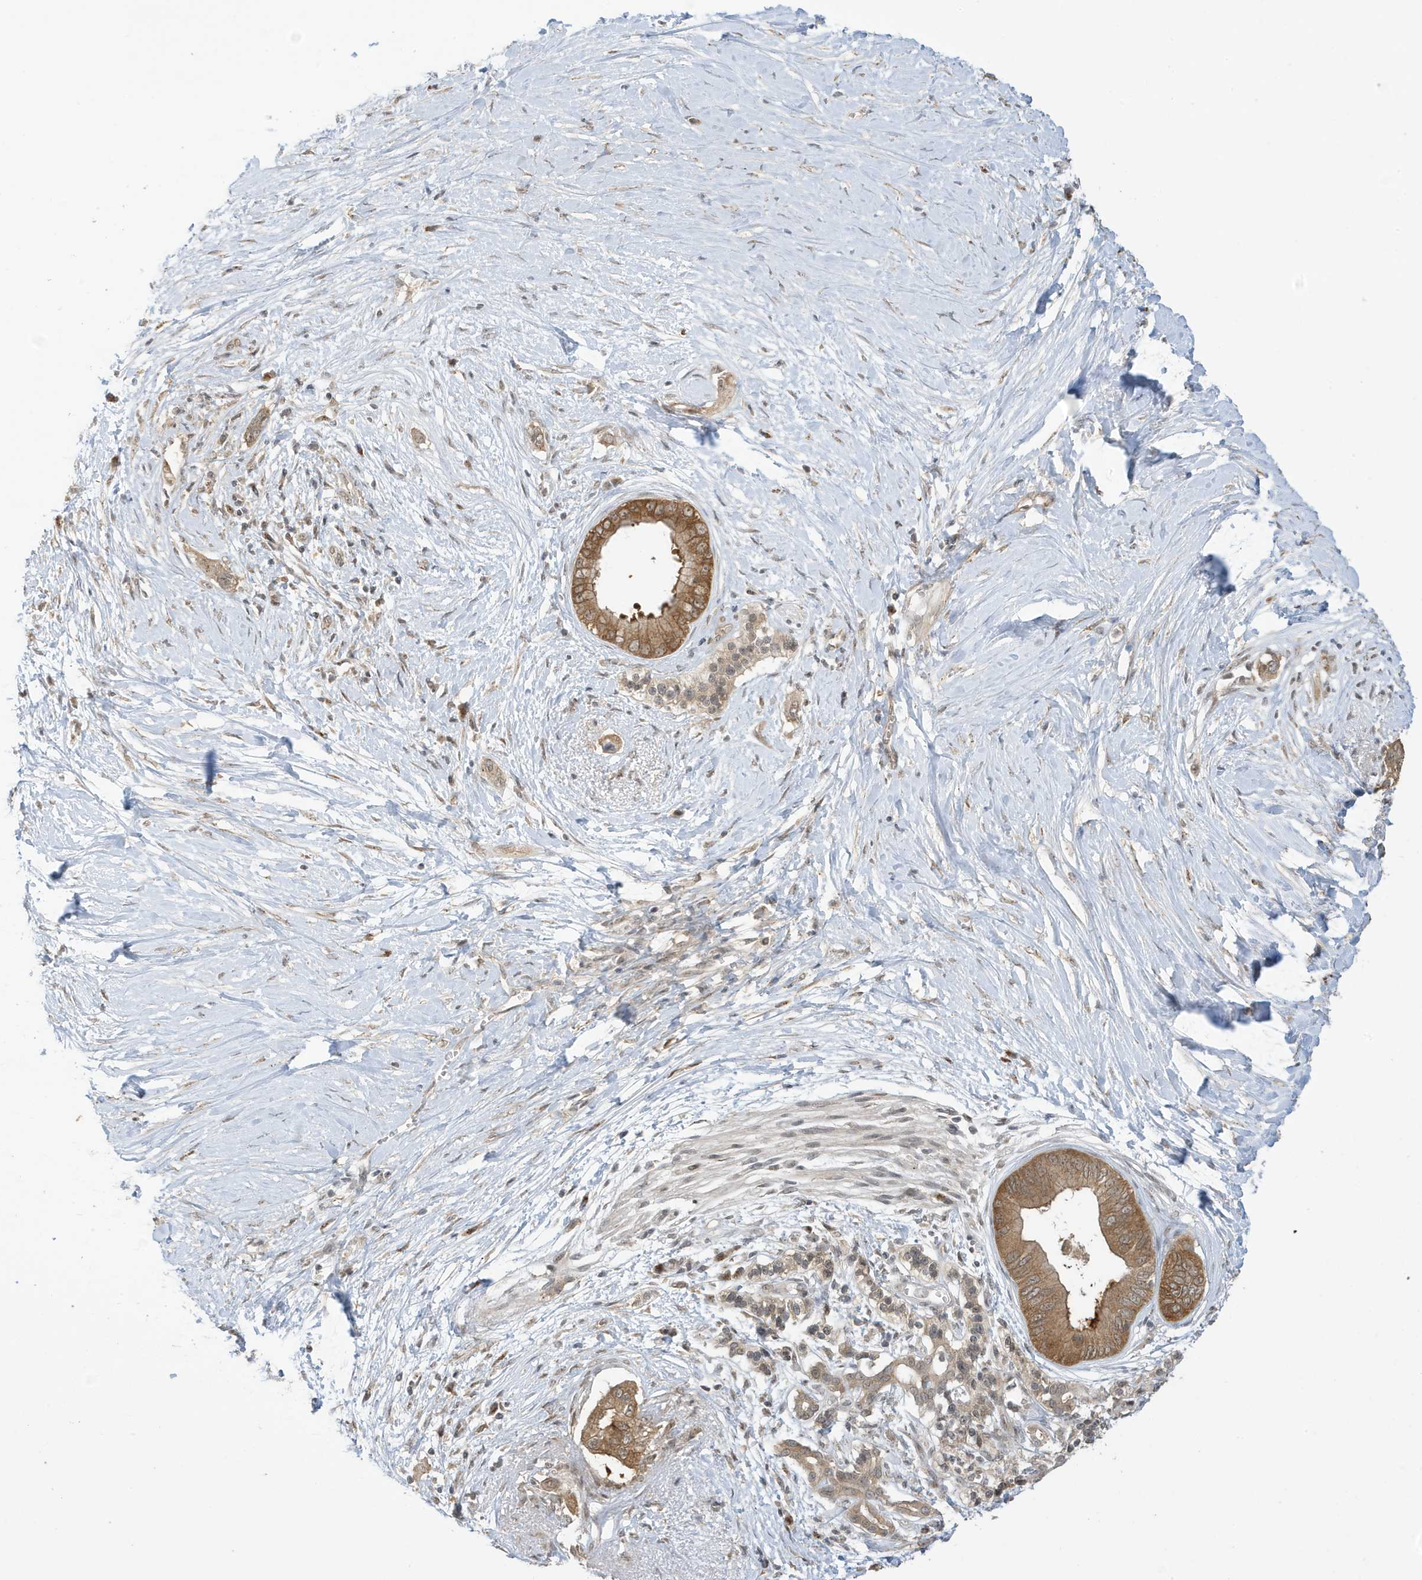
{"staining": {"intensity": "moderate", "quantity": ">75%", "location": "cytoplasmic/membranous"}, "tissue": "pancreatic cancer", "cell_type": "Tumor cells", "image_type": "cancer", "snomed": [{"axis": "morphology", "description": "Normal tissue, NOS"}, {"axis": "morphology", "description": "Adenocarcinoma, NOS"}, {"axis": "topography", "description": "Pancreas"}, {"axis": "topography", "description": "Peripheral nerve tissue"}], "caption": "Immunohistochemistry (IHC) image of neoplastic tissue: pancreatic cancer stained using IHC shows medium levels of moderate protein expression localized specifically in the cytoplasmic/membranous of tumor cells, appearing as a cytoplasmic/membranous brown color.", "gene": "TAB3", "patient": {"sex": "male", "age": 59}}